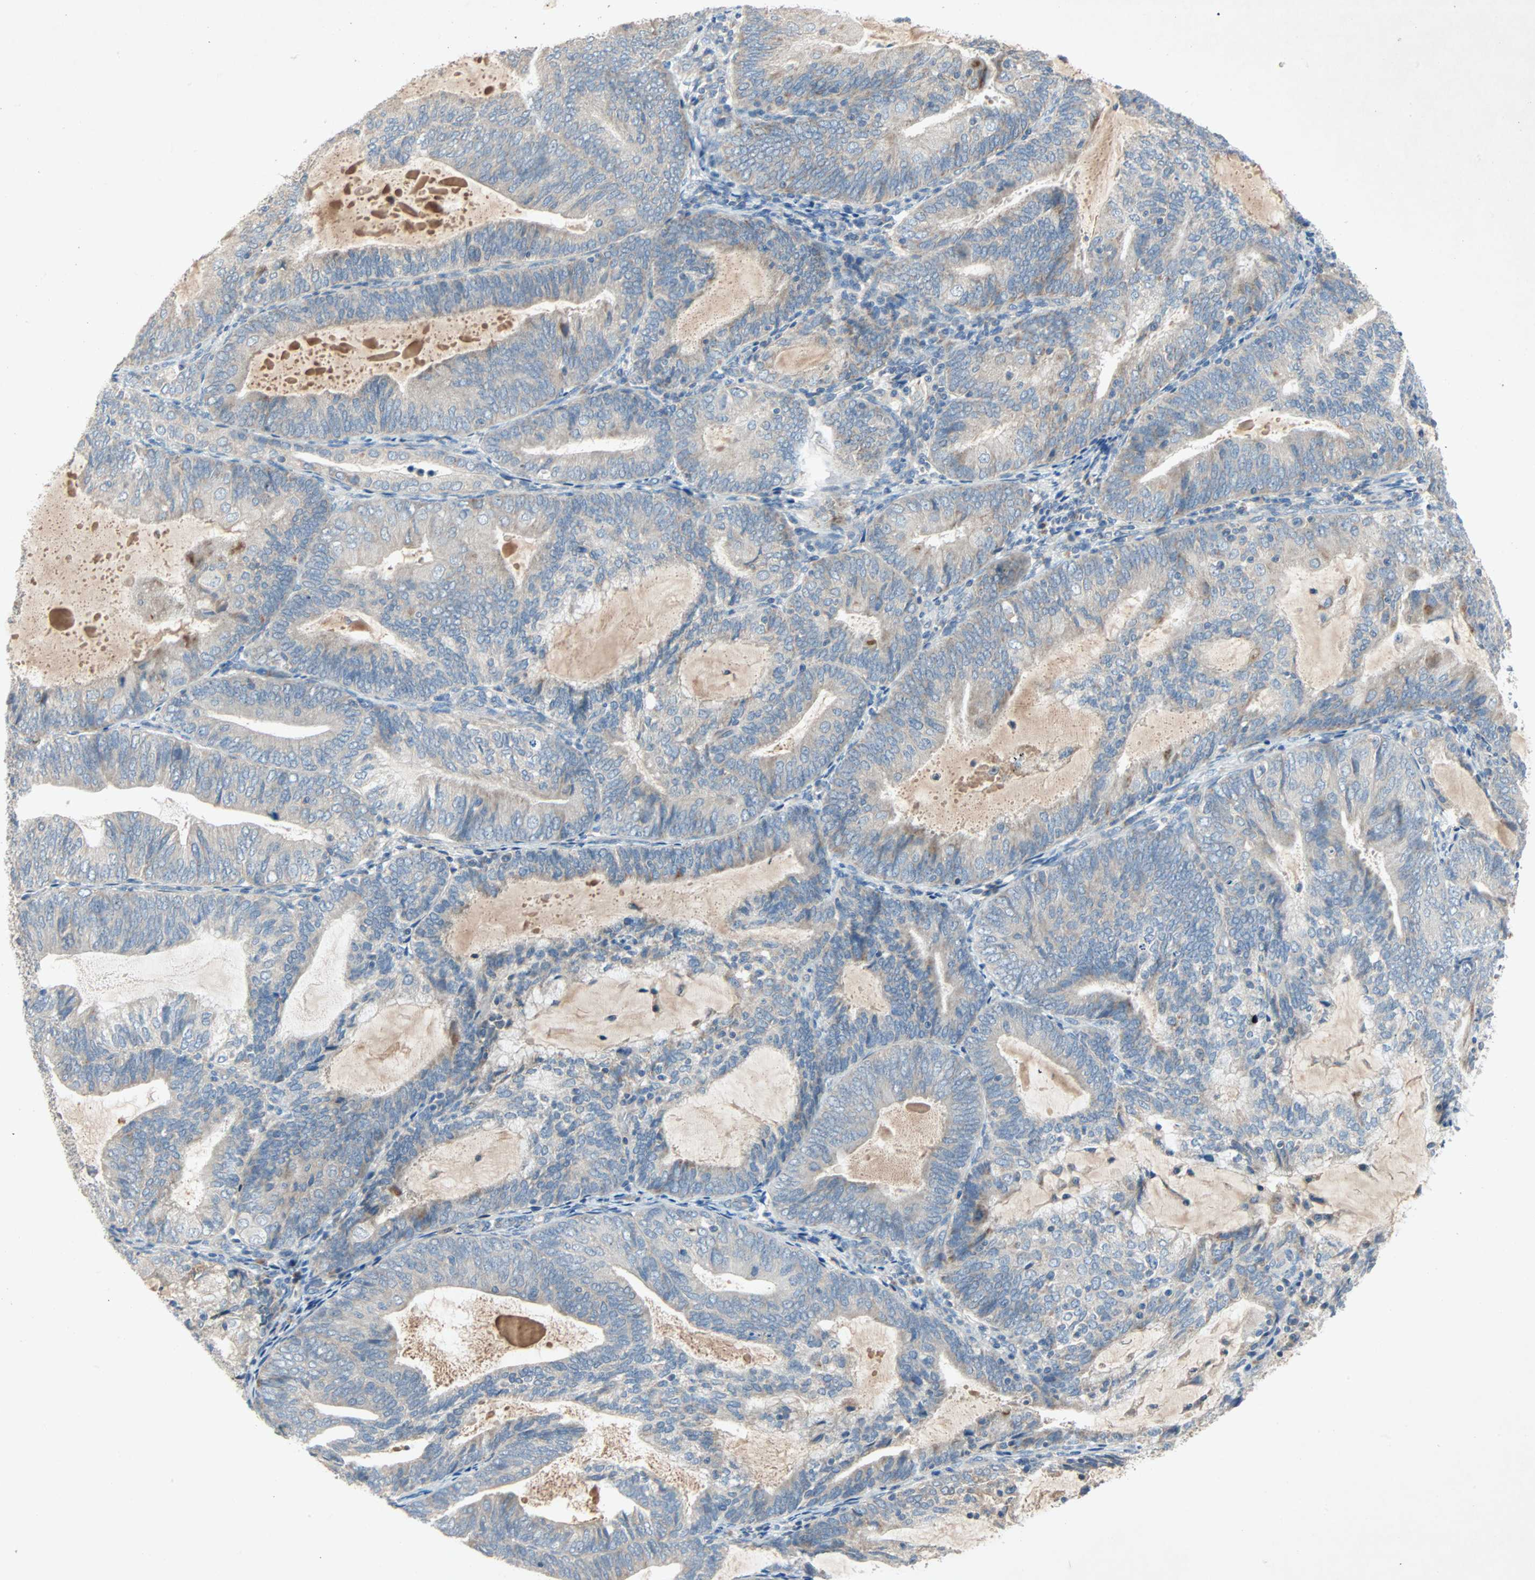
{"staining": {"intensity": "weak", "quantity": "25%-75%", "location": "cytoplasmic/membranous"}, "tissue": "endometrial cancer", "cell_type": "Tumor cells", "image_type": "cancer", "snomed": [{"axis": "morphology", "description": "Adenocarcinoma, NOS"}, {"axis": "topography", "description": "Endometrium"}], "caption": "Endometrial adenocarcinoma stained with immunohistochemistry demonstrates weak cytoplasmic/membranous expression in about 25%-75% of tumor cells.", "gene": "XYLT1", "patient": {"sex": "female", "age": 81}}